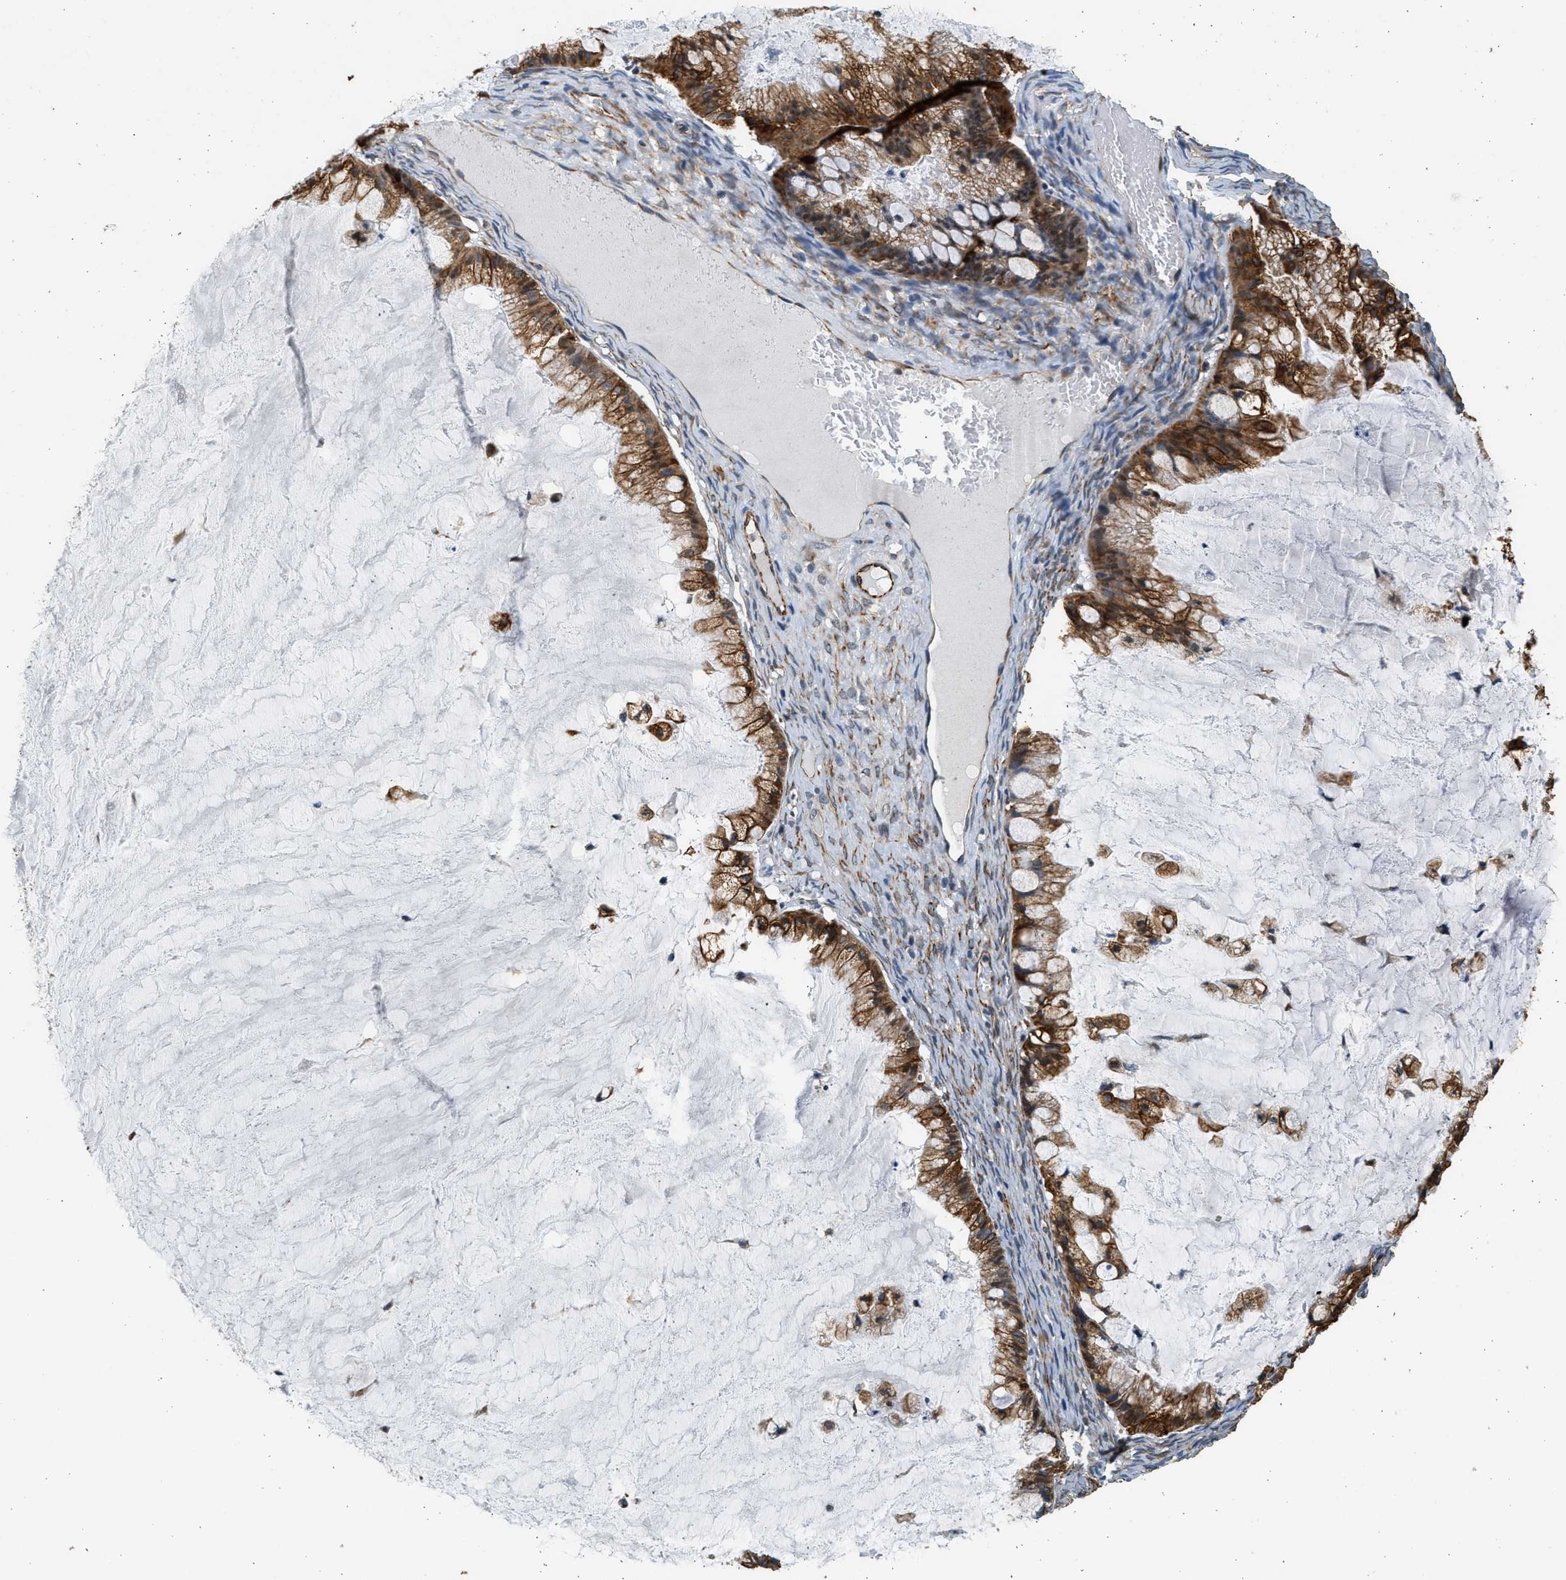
{"staining": {"intensity": "moderate", "quantity": ">75%", "location": "cytoplasmic/membranous"}, "tissue": "ovarian cancer", "cell_type": "Tumor cells", "image_type": "cancer", "snomed": [{"axis": "morphology", "description": "Cystadenocarcinoma, mucinous, NOS"}, {"axis": "topography", "description": "Ovary"}], "caption": "Immunohistochemical staining of human mucinous cystadenocarcinoma (ovarian) reveals moderate cytoplasmic/membranous protein staining in about >75% of tumor cells. (IHC, brightfield microscopy, high magnification).", "gene": "PCLO", "patient": {"sex": "female", "age": 57}}